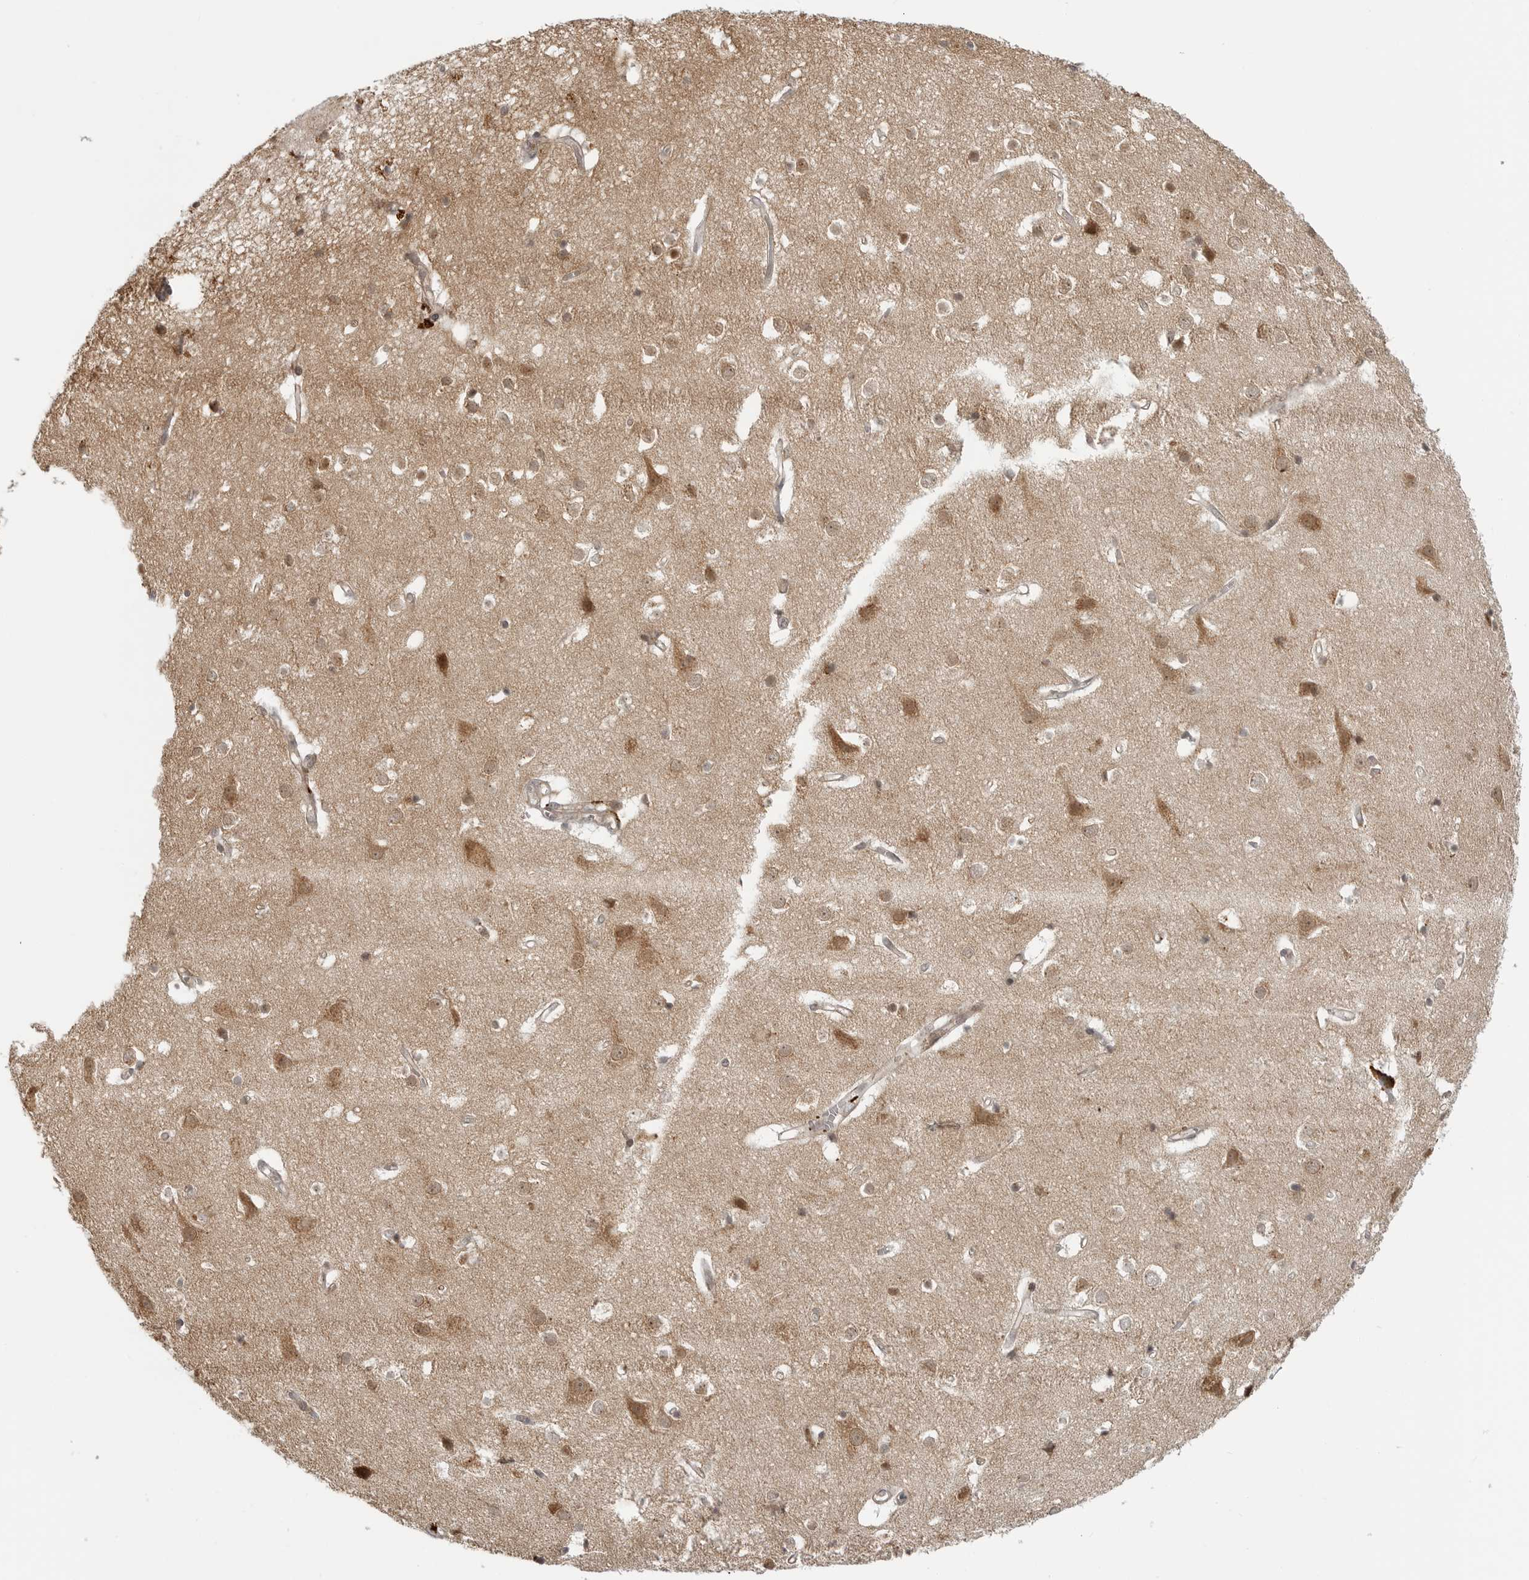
{"staining": {"intensity": "negative", "quantity": "none", "location": "none"}, "tissue": "cerebral cortex", "cell_type": "Endothelial cells", "image_type": "normal", "snomed": [{"axis": "morphology", "description": "Normal tissue, NOS"}, {"axis": "topography", "description": "Cerebral cortex"}], "caption": "High power microscopy image of an immunohistochemistry photomicrograph of normal cerebral cortex, revealing no significant expression in endothelial cells.", "gene": "COPA", "patient": {"sex": "male", "age": 54}}